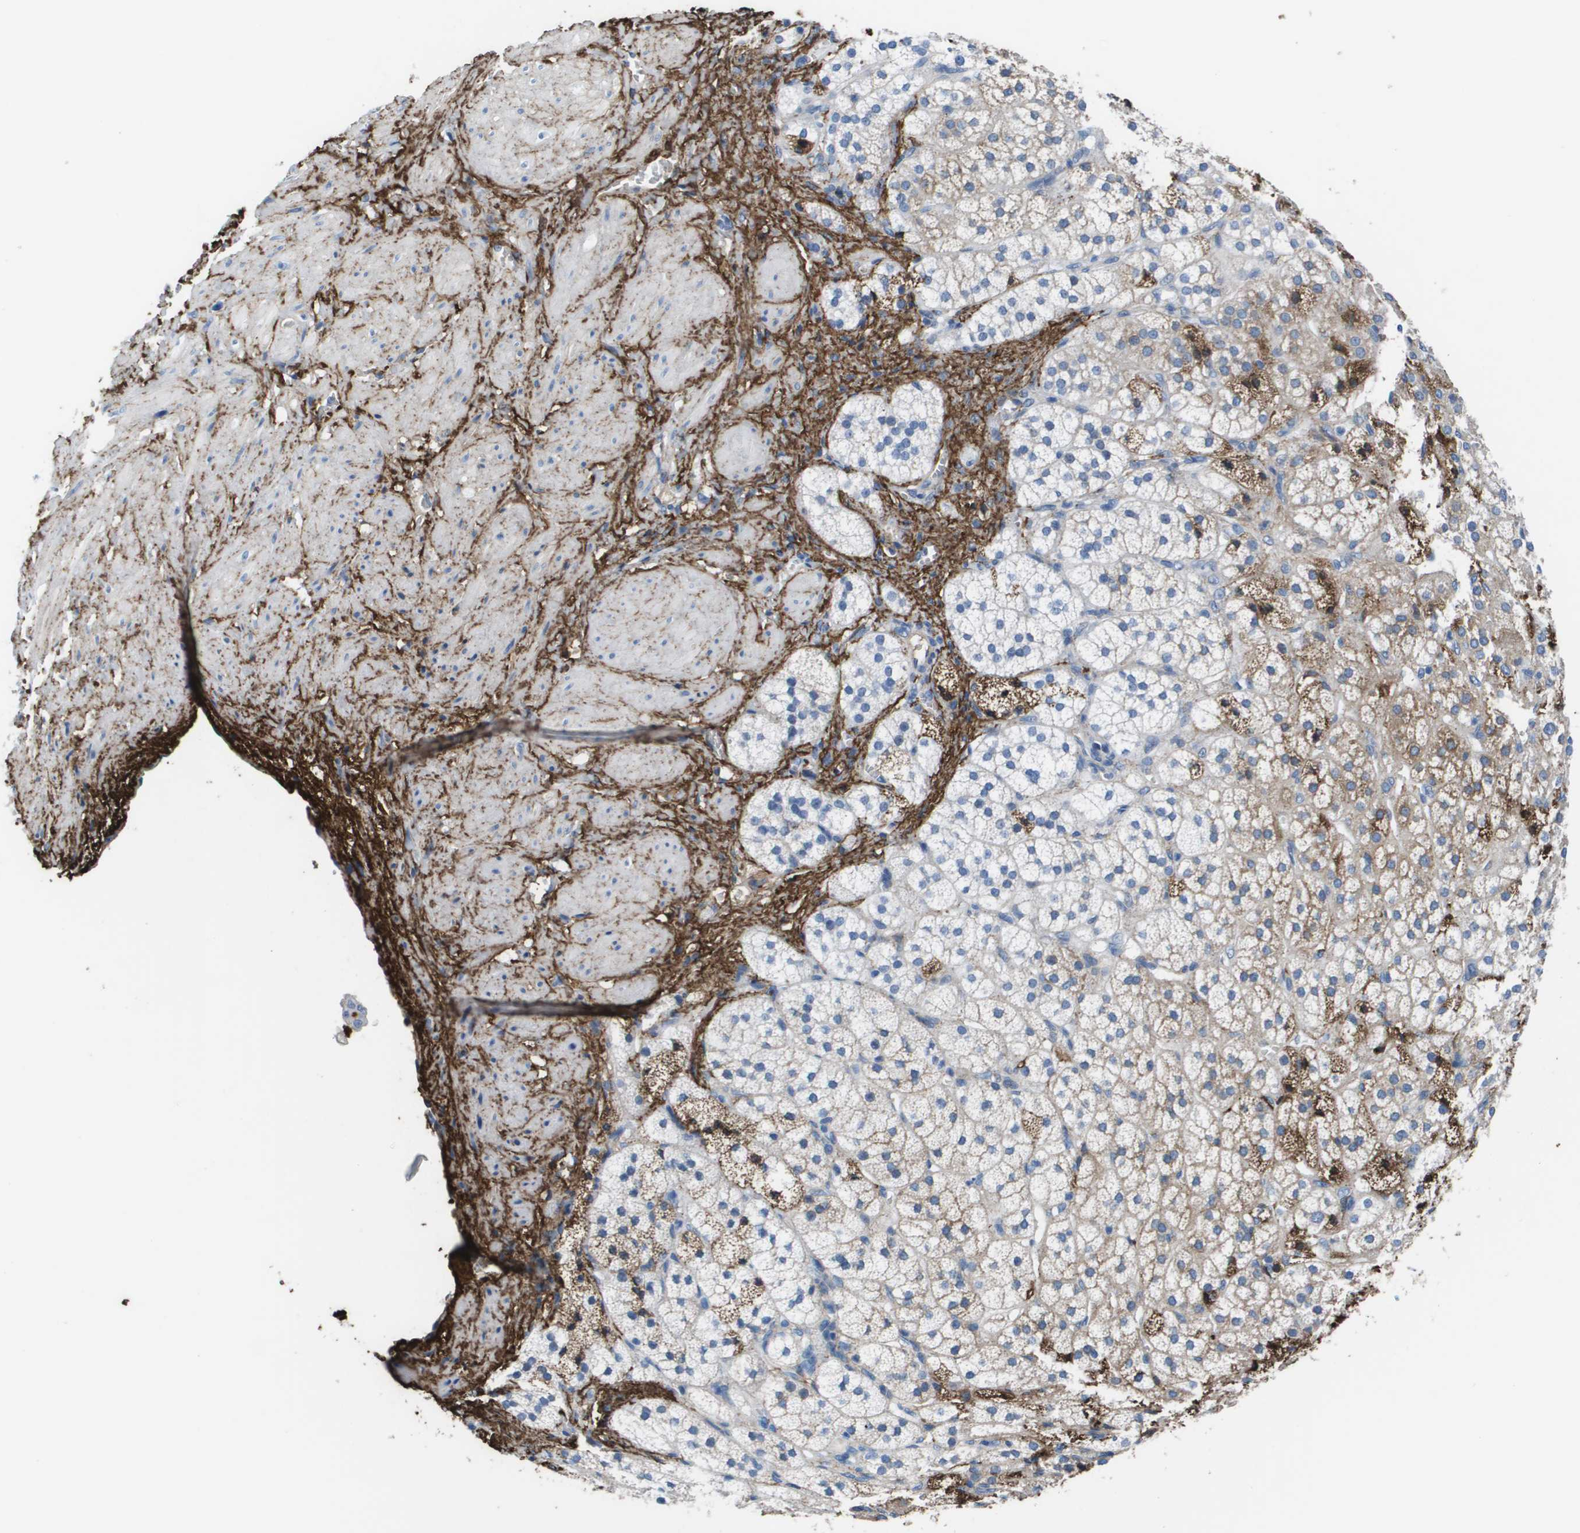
{"staining": {"intensity": "moderate", "quantity": "25%-75%", "location": "cytoplasmic/membranous"}, "tissue": "adrenal gland", "cell_type": "Glandular cells", "image_type": "normal", "snomed": [{"axis": "morphology", "description": "Normal tissue, NOS"}, {"axis": "topography", "description": "Adrenal gland"}], "caption": "Protein staining of benign adrenal gland reveals moderate cytoplasmic/membranous positivity in approximately 25%-75% of glandular cells.", "gene": "VTN", "patient": {"sex": "male", "age": 56}}